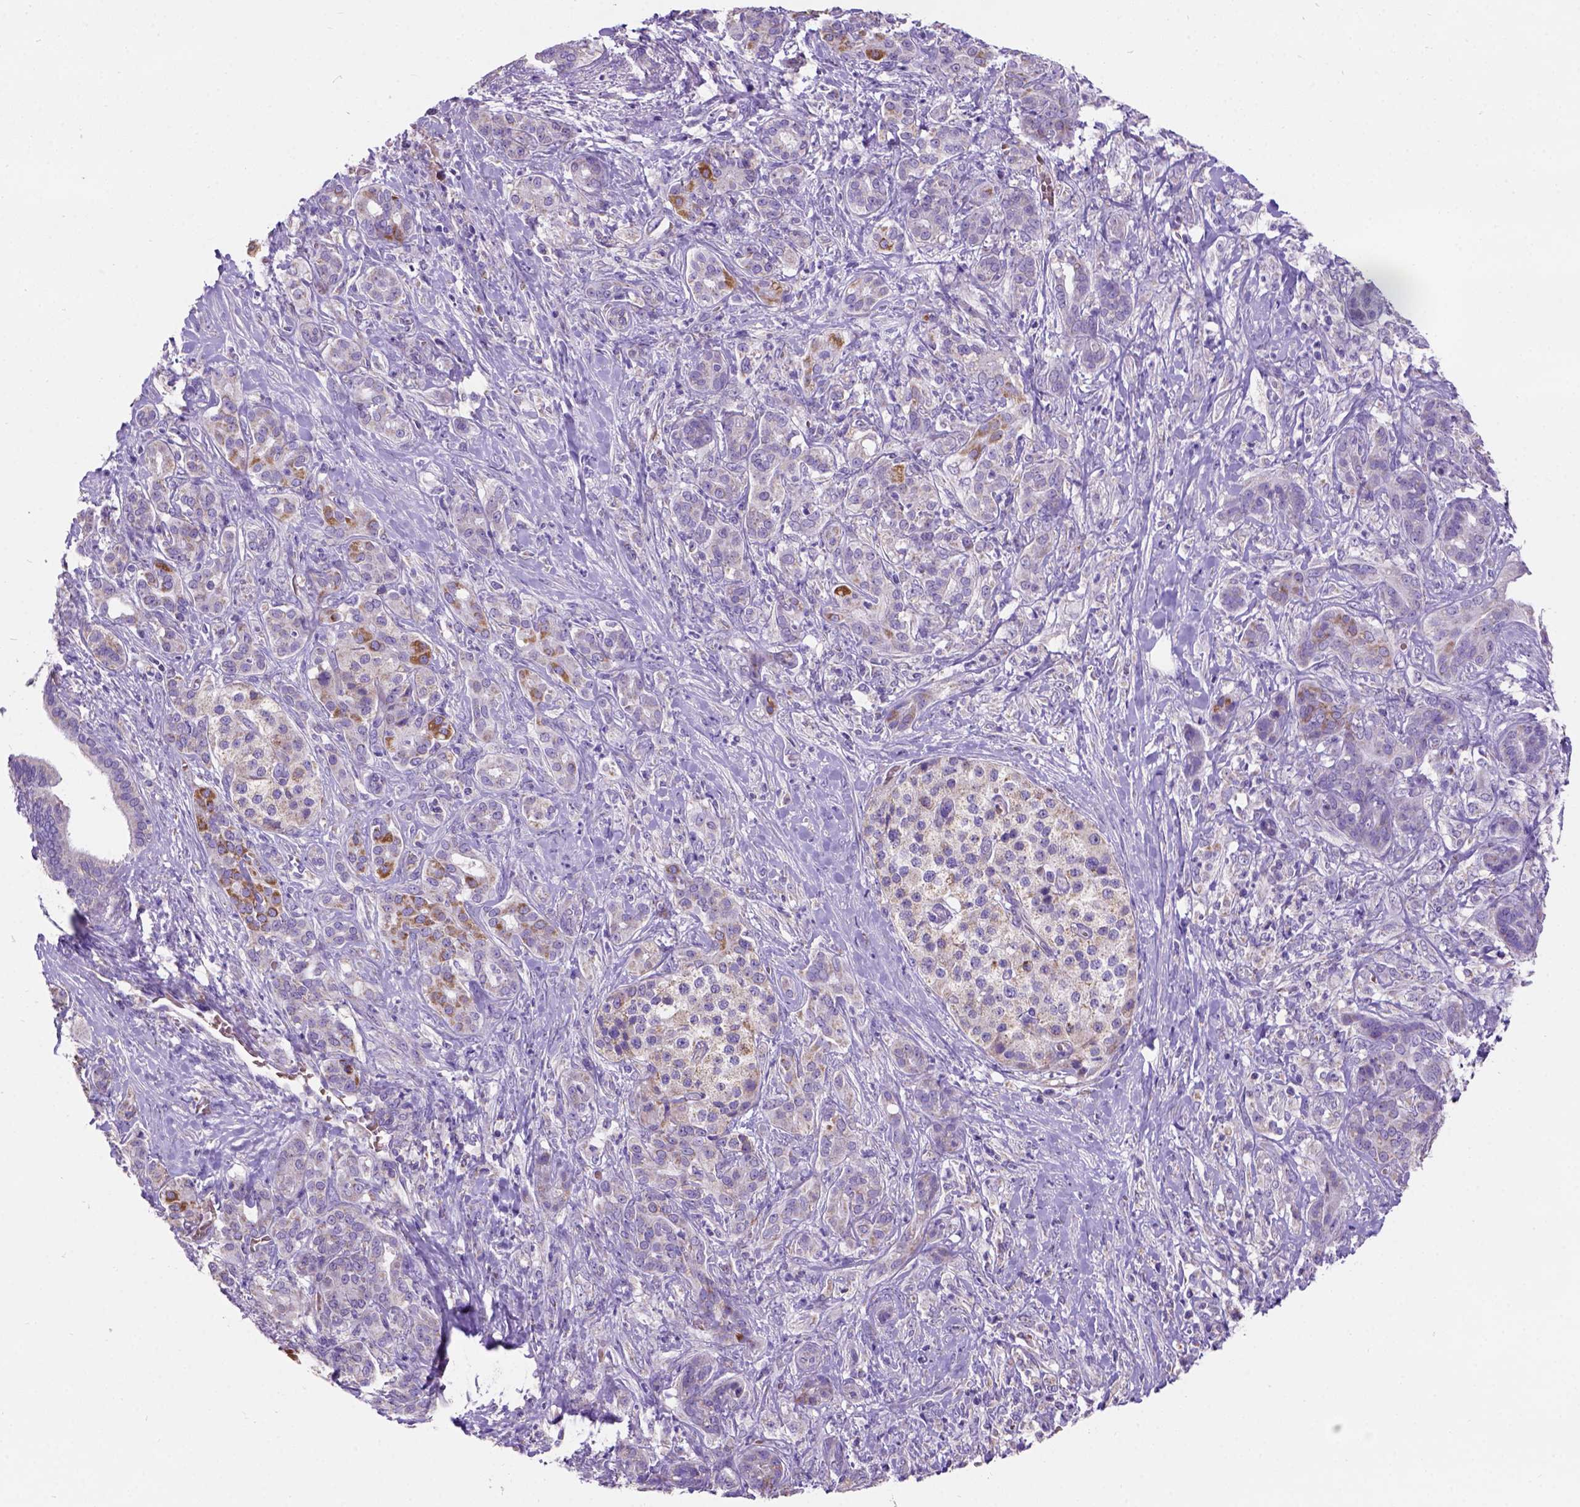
{"staining": {"intensity": "moderate", "quantity": "<25%", "location": "cytoplasmic/membranous"}, "tissue": "pancreatic cancer", "cell_type": "Tumor cells", "image_type": "cancer", "snomed": [{"axis": "morphology", "description": "Normal tissue, NOS"}, {"axis": "morphology", "description": "Inflammation, NOS"}, {"axis": "morphology", "description": "Adenocarcinoma, NOS"}, {"axis": "topography", "description": "Pancreas"}], "caption": "Immunohistochemical staining of human pancreatic cancer (adenocarcinoma) reveals moderate cytoplasmic/membranous protein staining in approximately <25% of tumor cells.", "gene": "L2HGDH", "patient": {"sex": "male", "age": 57}}